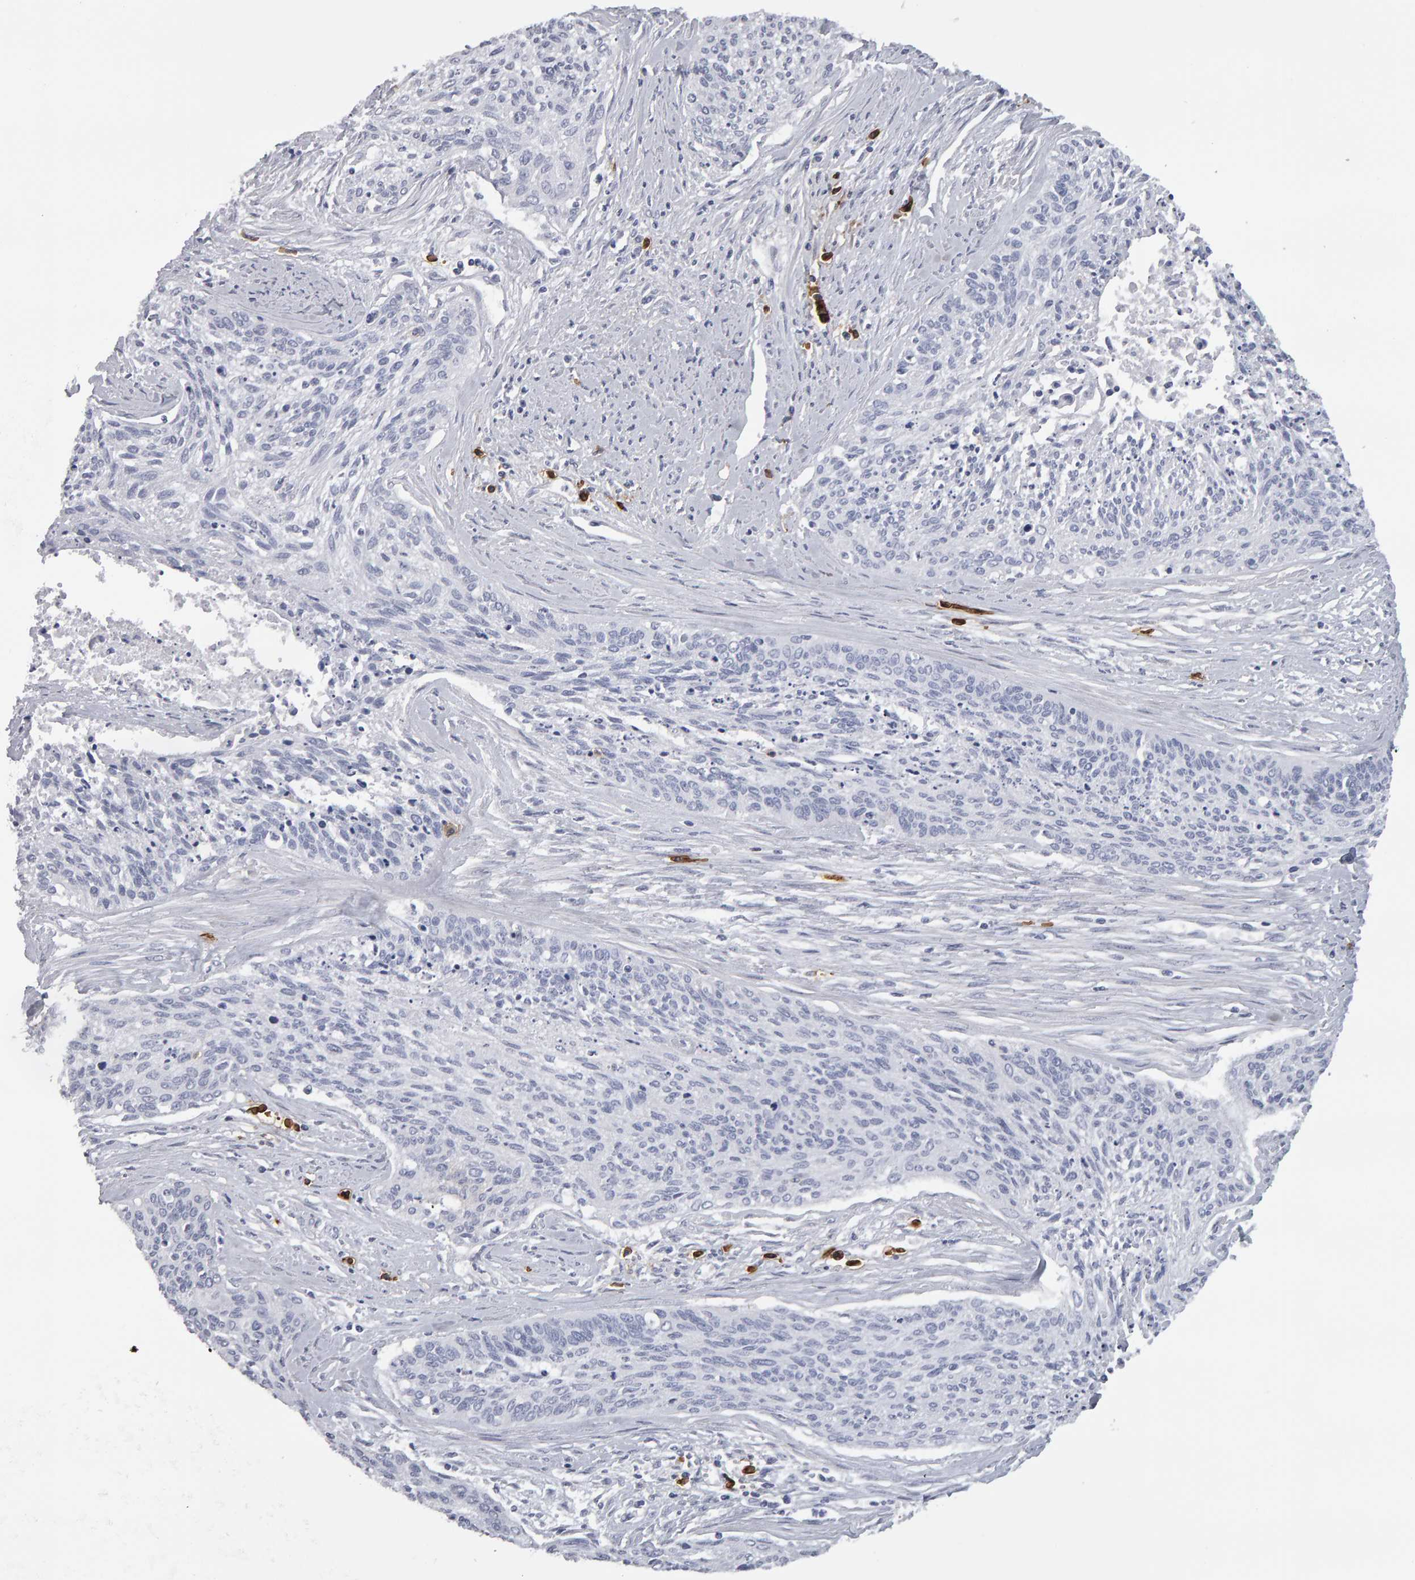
{"staining": {"intensity": "negative", "quantity": "none", "location": "none"}, "tissue": "cervical cancer", "cell_type": "Tumor cells", "image_type": "cancer", "snomed": [{"axis": "morphology", "description": "Squamous cell carcinoma, NOS"}, {"axis": "topography", "description": "Cervix"}], "caption": "Cervical cancer (squamous cell carcinoma) was stained to show a protein in brown. There is no significant staining in tumor cells.", "gene": "CD38", "patient": {"sex": "female", "age": 55}}